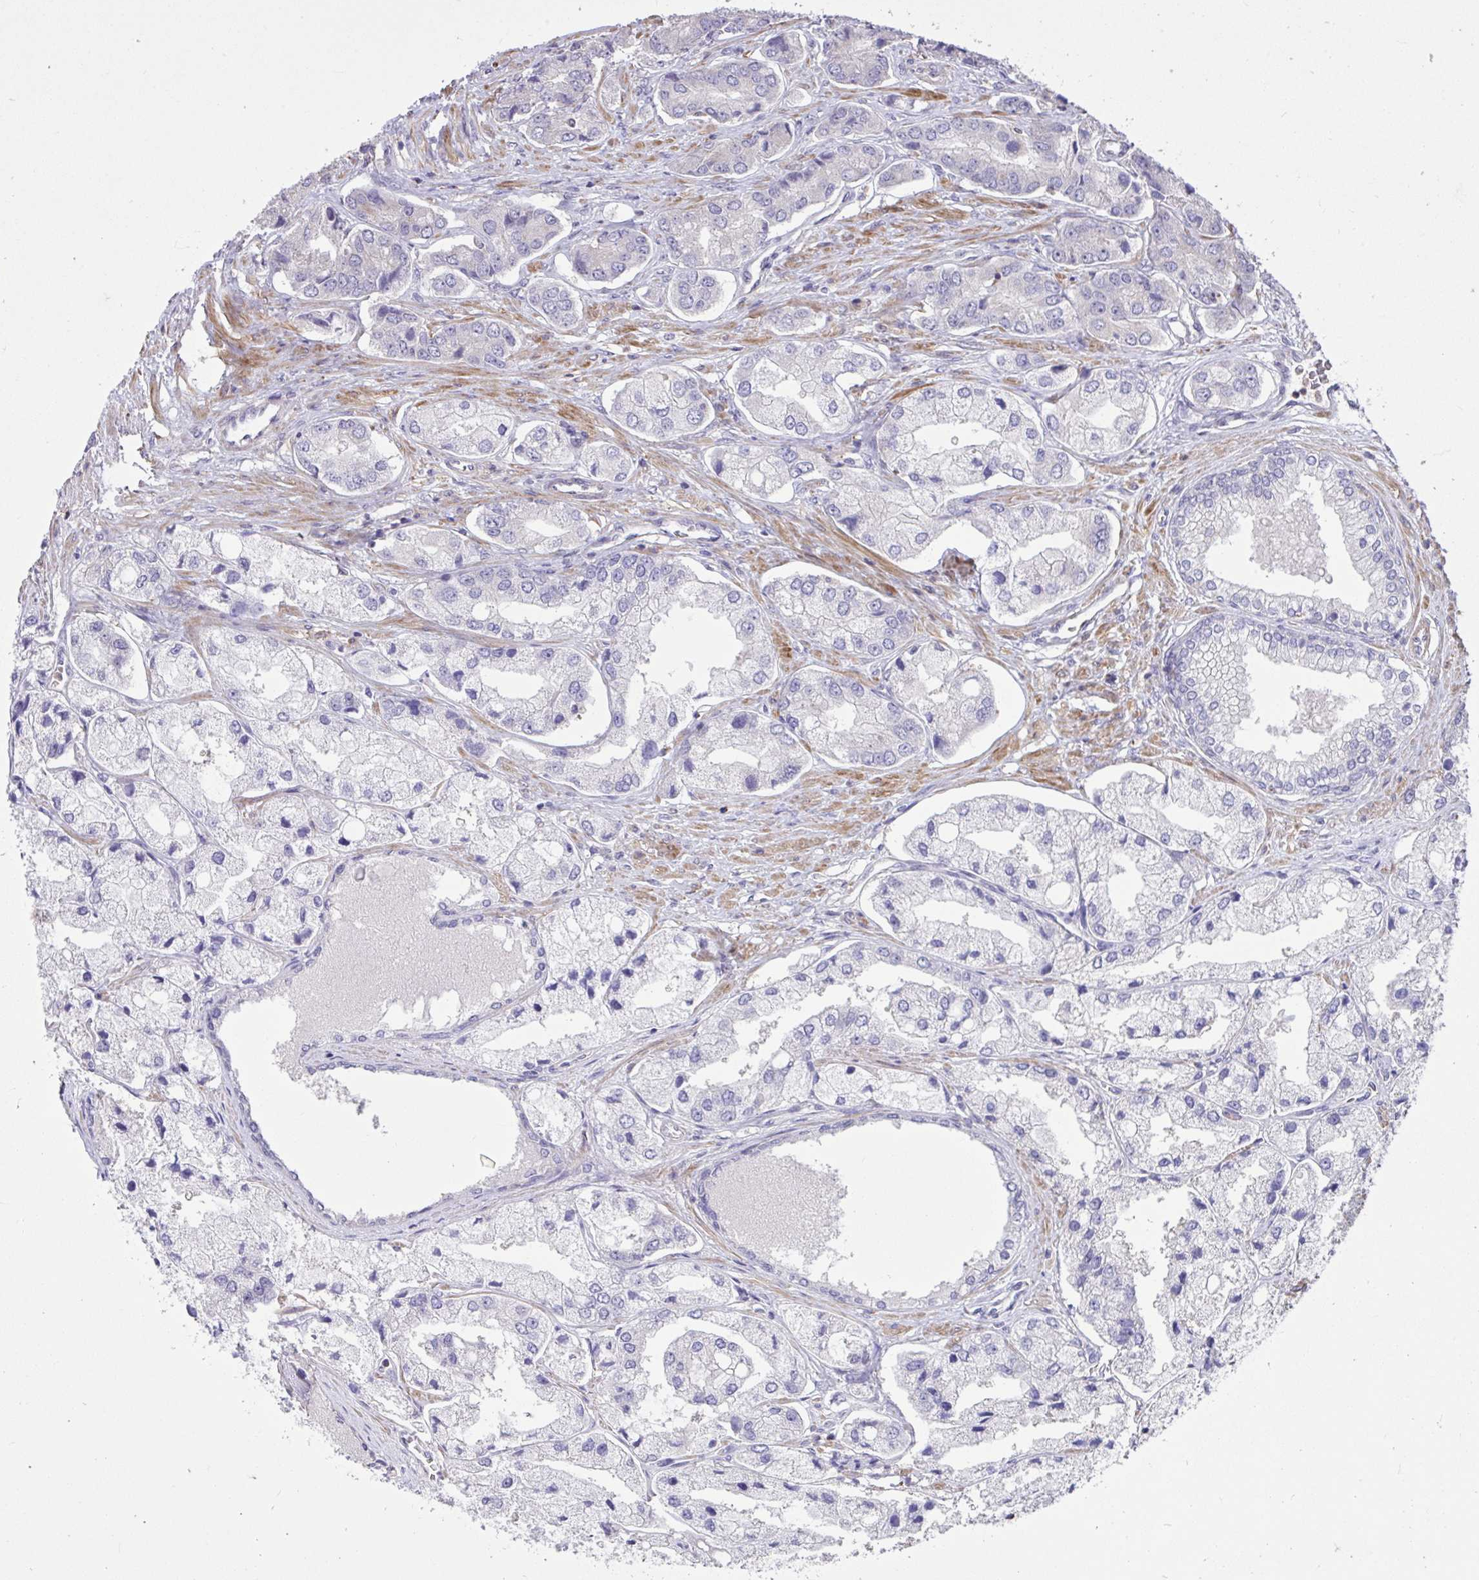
{"staining": {"intensity": "negative", "quantity": "none", "location": "none"}, "tissue": "prostate cancer", "cell_type": "Tumor cells", "image_type": "cancer", "snomed": [{"axis": "morphology", "description": "Adenocarcinoma, Low grade"}, {"axis": "topography", "description": "Prostate"}], "caption": "This is an immunohistochemistry image of prostate cancer. There is no staining in tumor cells.", "gene": "IGFL2", "patient": {"sex": "male", "age": 69}}